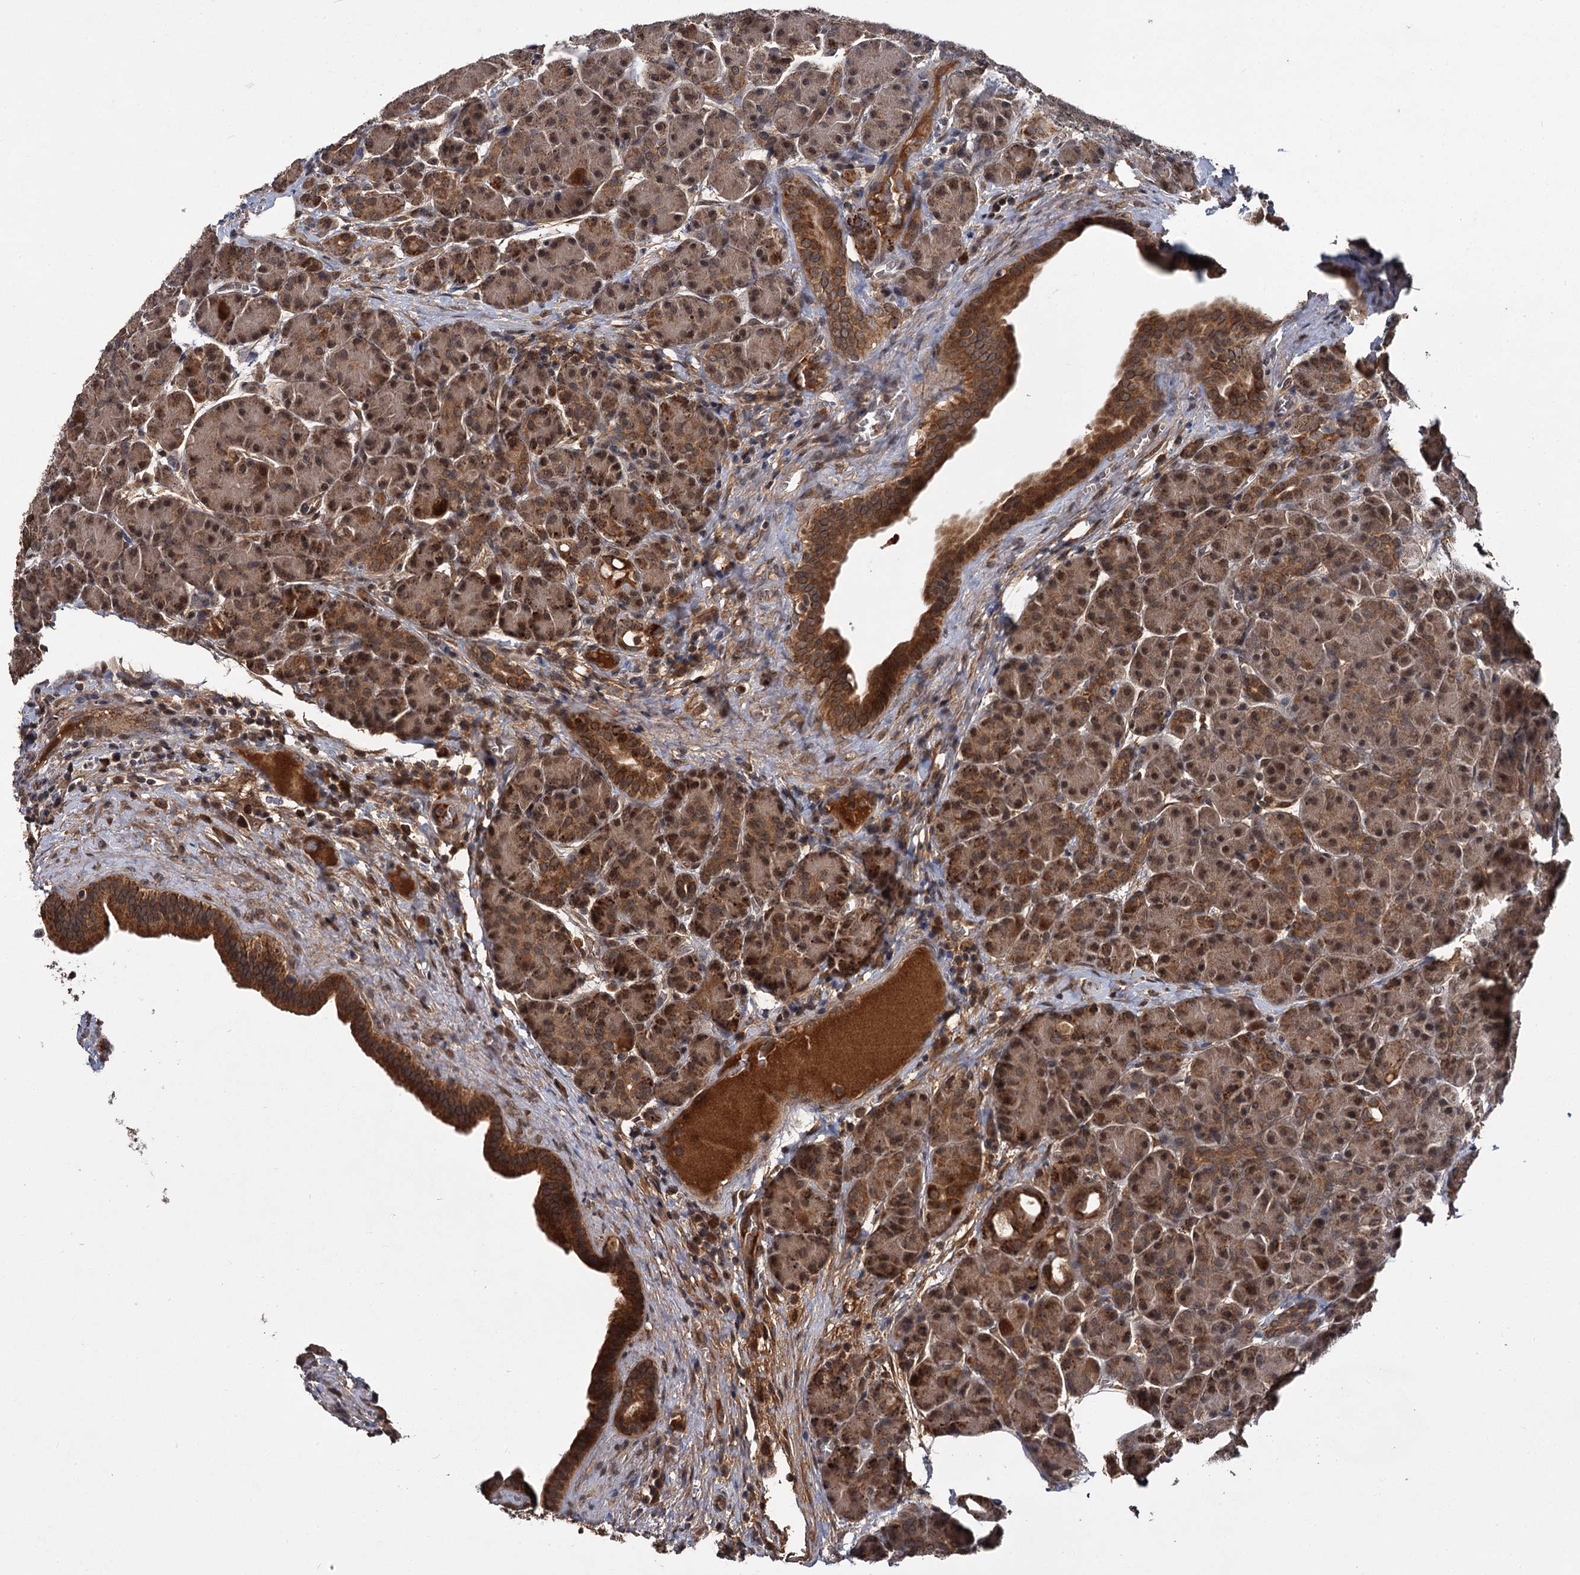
{"staining": {"intensity": "moderate", "quantity": ">75%", "location": "cytoplasmic/membranous,nuclear"}, "tissue": "pancreas", "cell_type": "Exocrine glandular cells", "image_type": "normal", "snomed": [{"axis": "morphology", "description": "Normal tissue, NOS"}, {"axis": "topography", "description": "Pancreas"}], "caption": "Protein expression analysis of normal pancreas demonstrates moderate cytoplasmic/membranous,nuclear staining in about >75% of exocrine glandular cells. Using DAB (brown) and hematoxylin (blue) stains, captured at high magnification using brightfield microscopy.", "gene": "MBD6", "patient": {"sex": "male", "age": 63}}